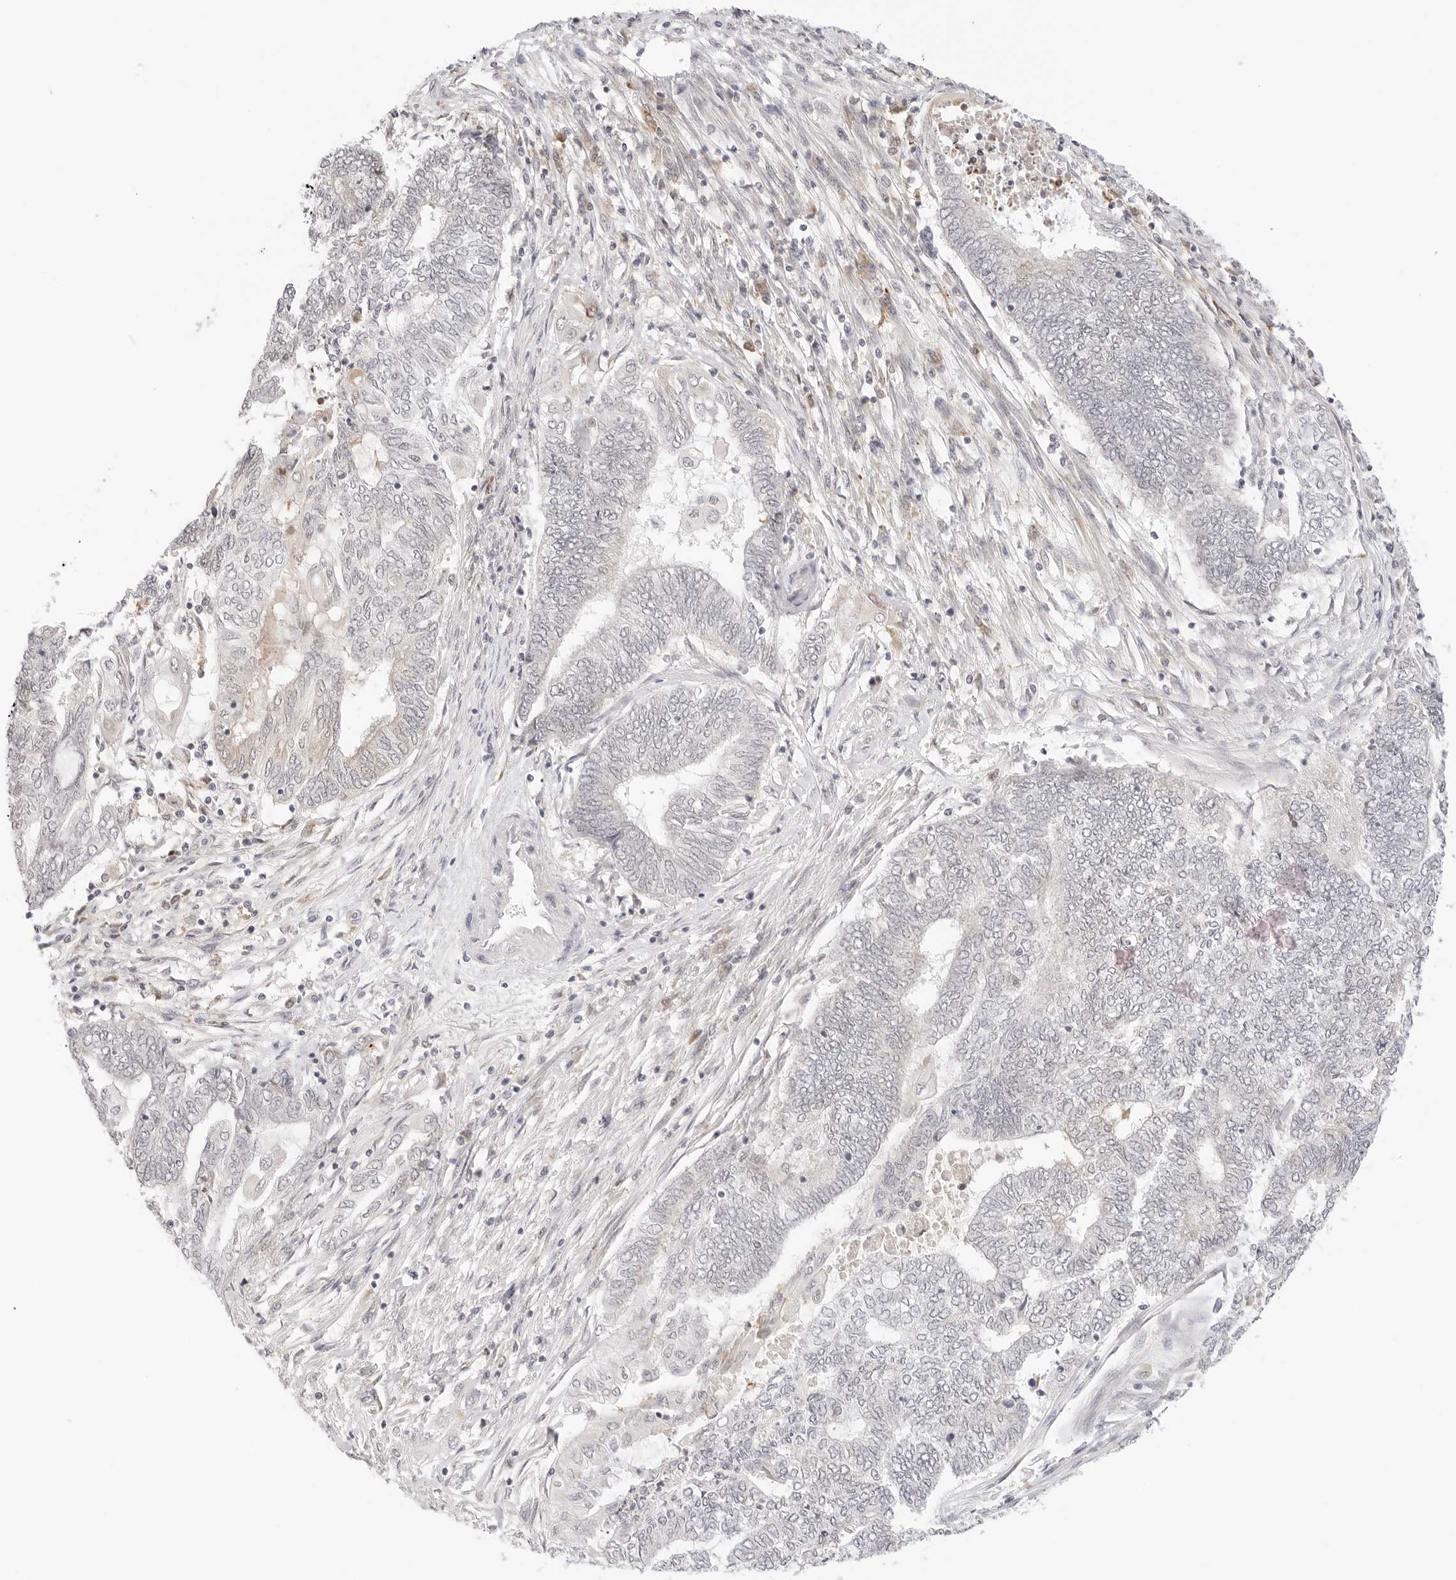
{"staining": {"intensity": "negative", "quantity": "none", "location": "none"}, "tissue": "endometrial cancer", "cell_type": "Tumor cells", "image_type": "cancer", "snomed": [{"axis": "morphology", "description": "Adenocarcinoma, NOS"}, {"axis": "topography", "description": "Uterus"}, {"axis": "topography", "description": "Endometrium"}], "caption": "Immunohistochemistry photomicrograph of human endometrial adenocarcinoma stained for a protein (brown), which shows no expression in tumor cells.", "gene": "XKR4", "patient": {"sex": "female", "age": 70}}